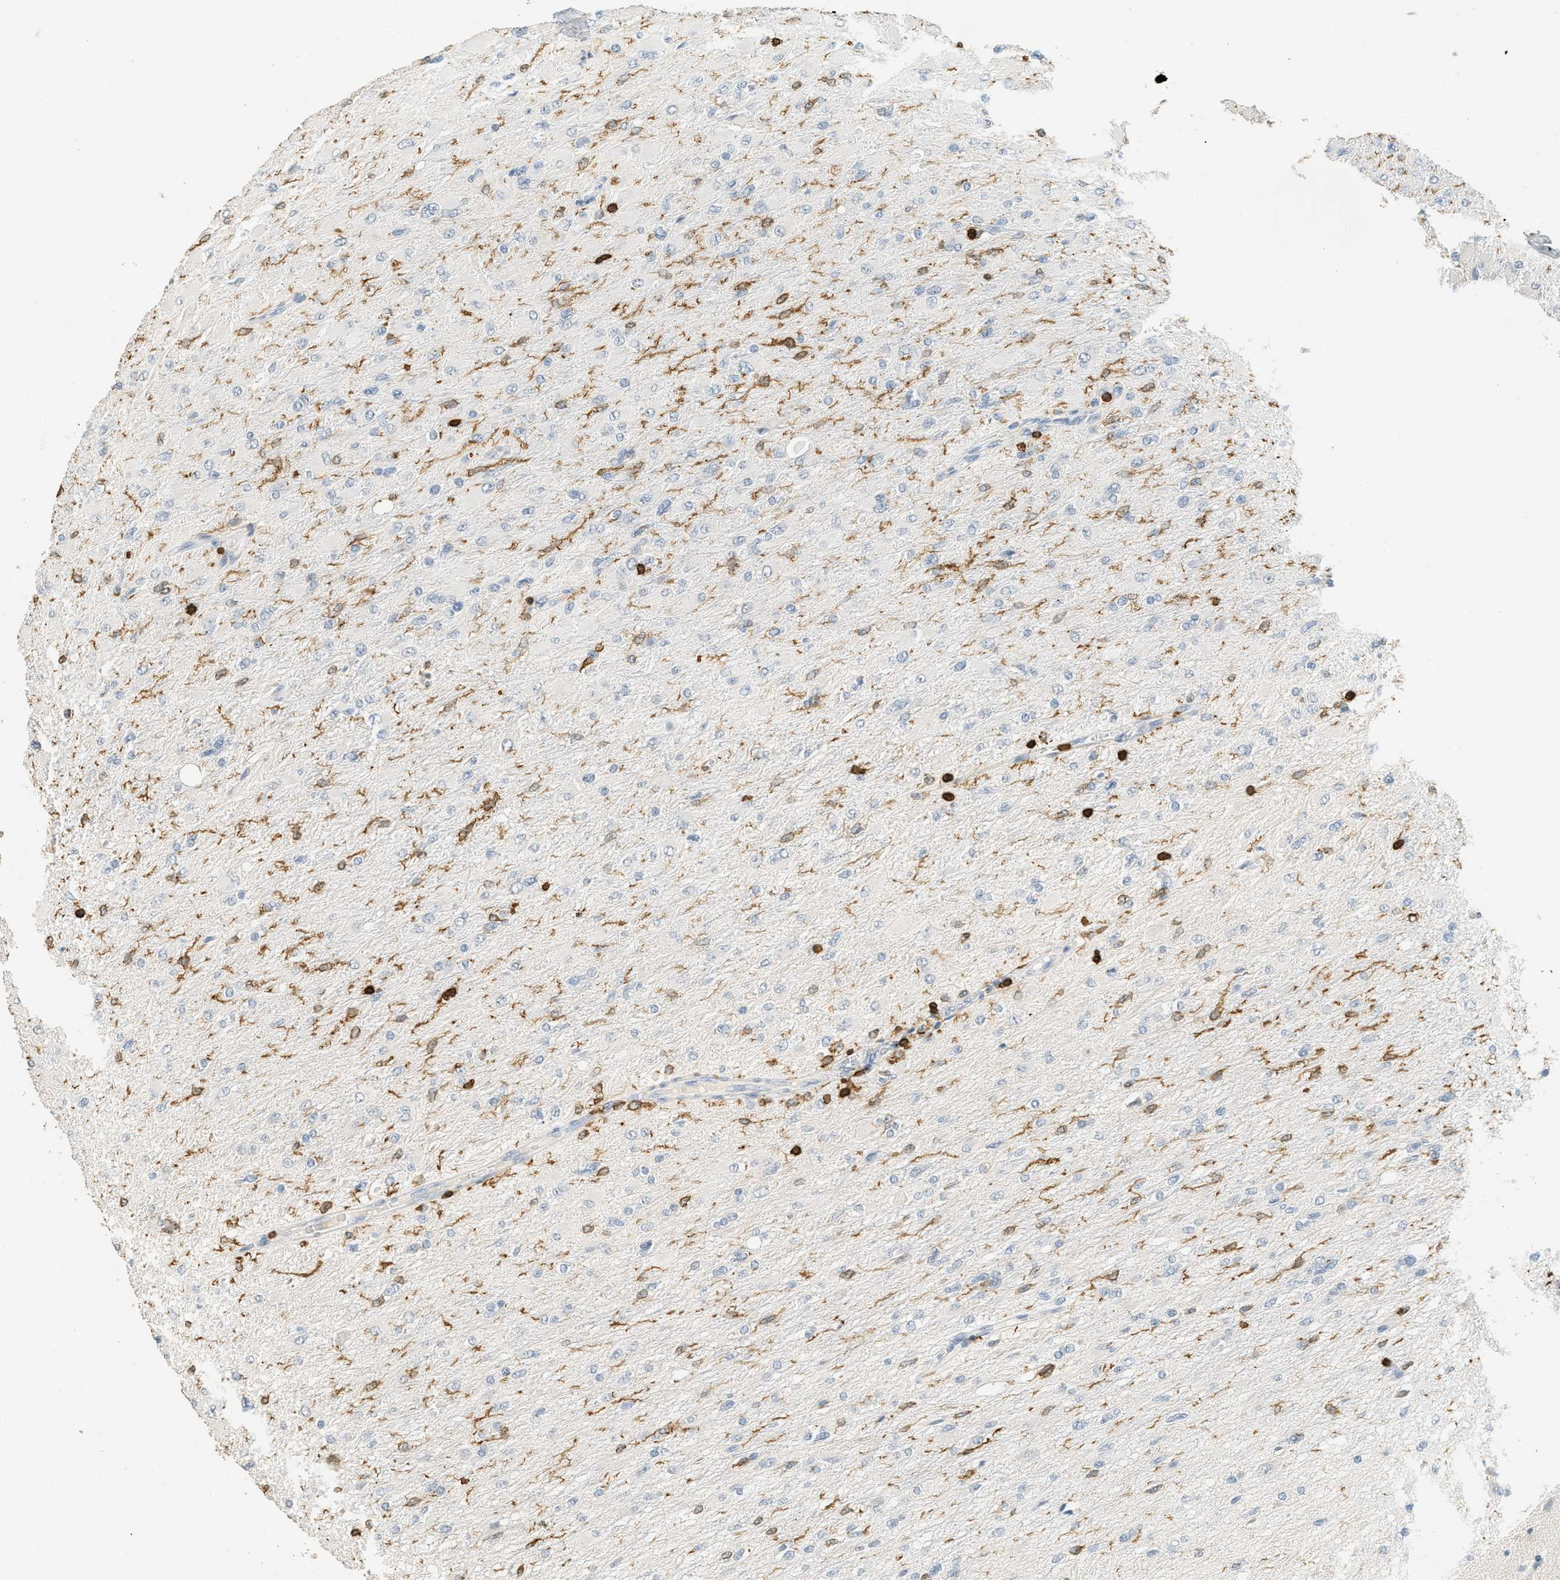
{"staining": {"intensity": "moderate", "quantity": "<25%", "location": "cytoplasmic/membranous"}, "tissue": "glioma", "cell_type": "Tumor cells", "image_type": "cancer", "snomed": [{"axis": "morphology", "description": "Glioma, malignant, High grade"}, {"axis": "topography", "description": "Cerebral cortex"}], "caption": "This image demonstrates IHC staining of human high-grade glioma (malignant), with low moderate cytoplasmic/membranous expression in about <25% of tumor cells.", "gene": "LSP1", "patient": {"sex": "female", "age": 36}}